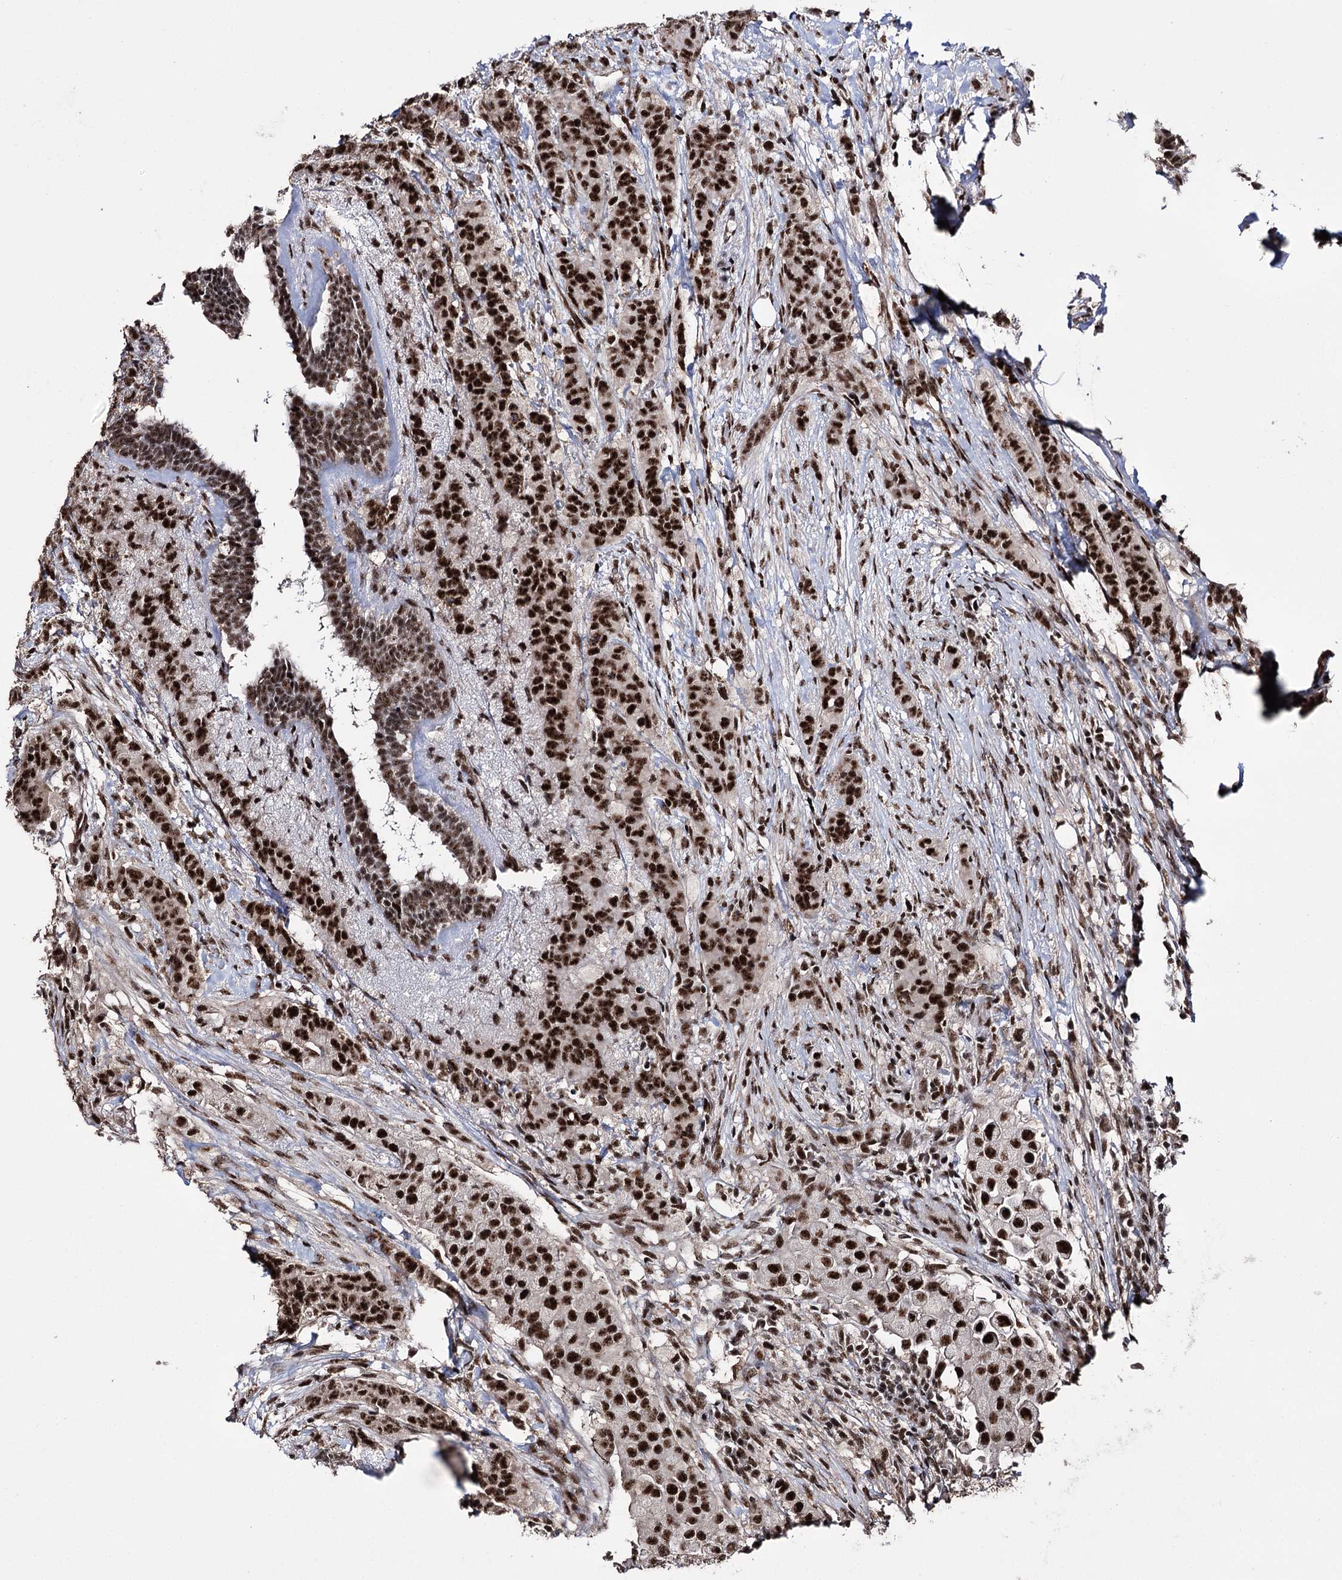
{"staining": {"intensity": "strong", "quantity": ">75%", "location": "nuclear"}, "tissue": "breast cancer", "cell_type": "Tumor cells", "image_type": "cancer", "snomed": [{"axis": "morphology", "description": "Duct carcinoma"}, {"axis": "topography", "description": "Breast"}], "caption": "This histopathology image shows IHC staining of human breast cancer (infiltrating ductal carcinoma), with high strong nuclear positivity in approximately >75% of tumor cells.", "gene": "PRPF40A", "patient": {"sex": "female", "age": 40}}